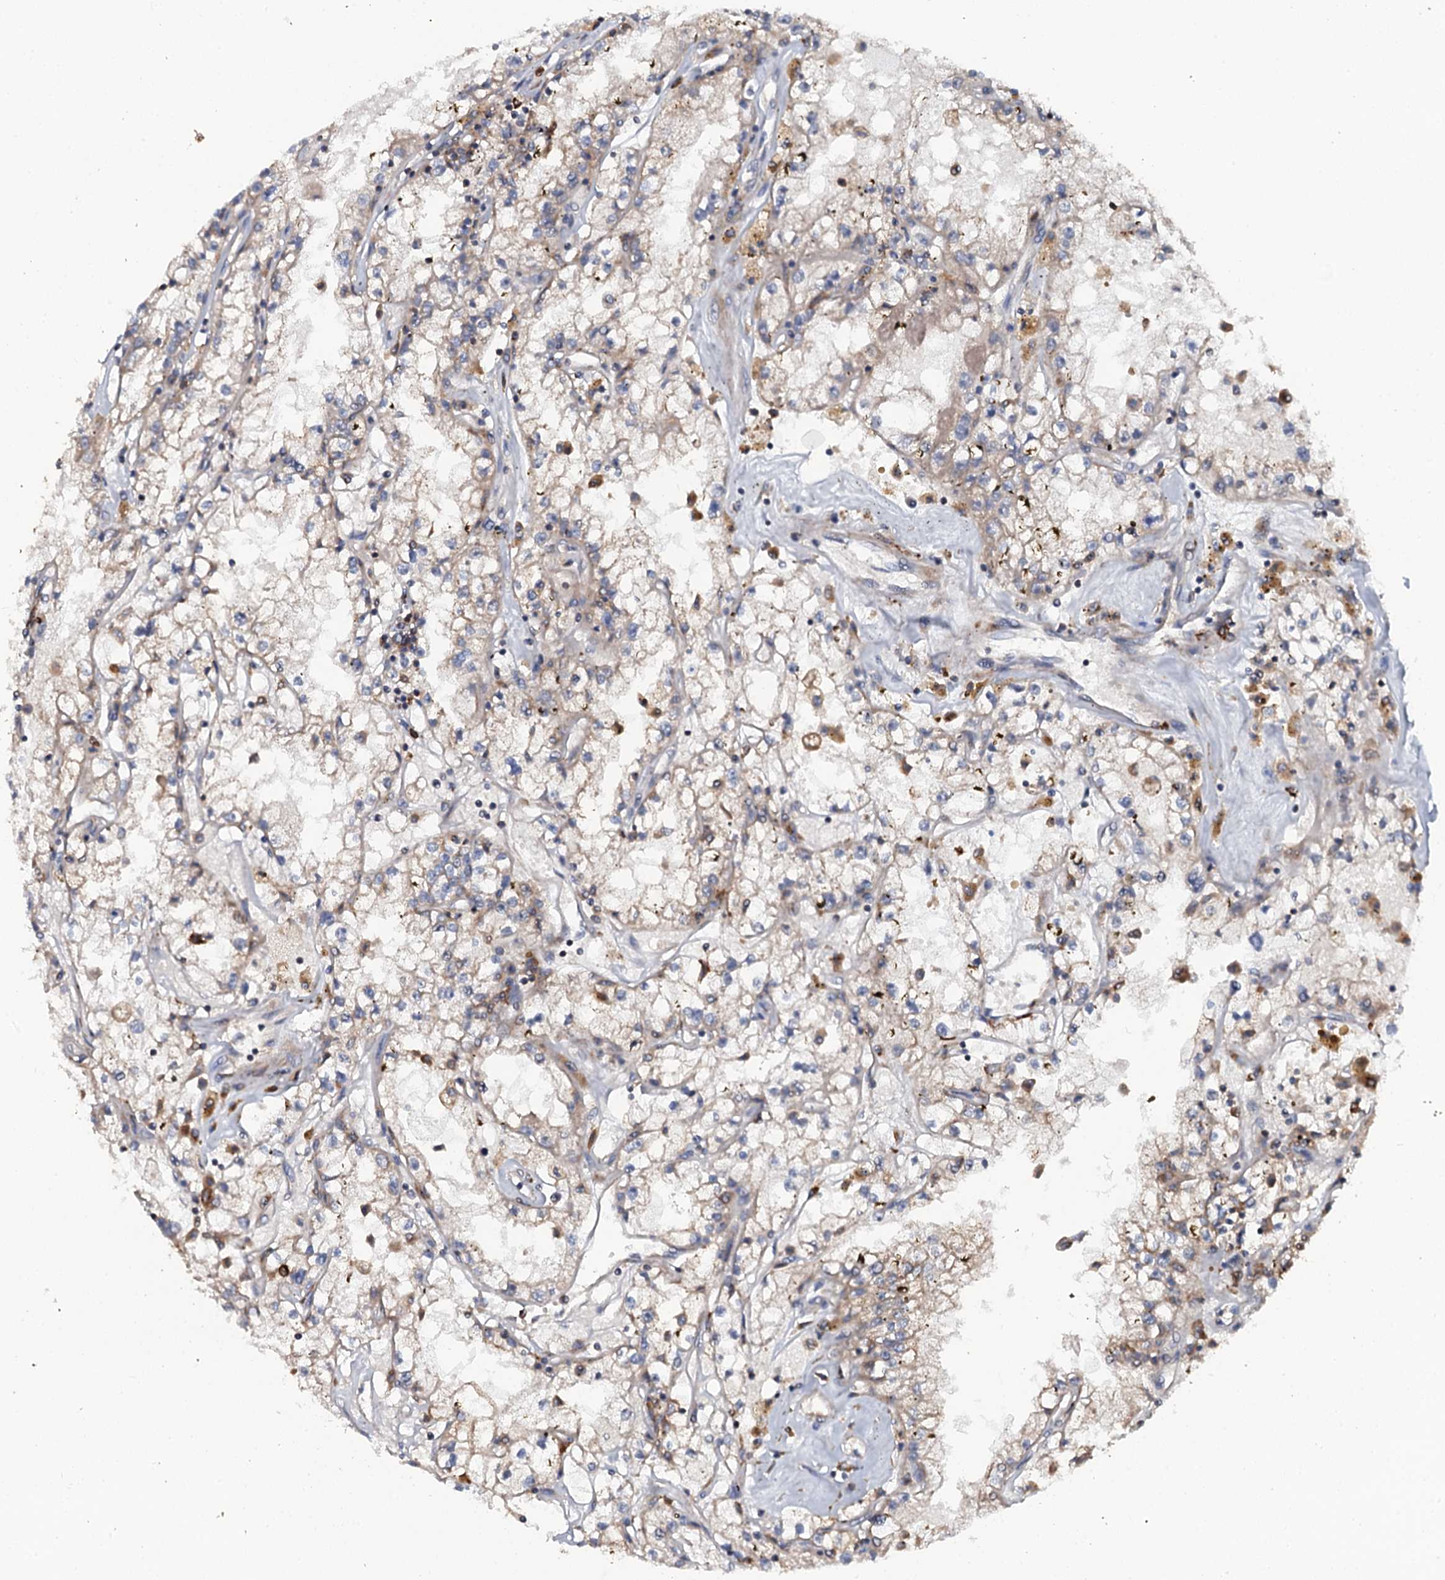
{"staining": {"intensity": "weak", "quantity": "25%-75%", "location": "cytoplasmic/membranous"}, "tissue": "renal cancer", "cell_type": "Tumor cells", "image_type": "cancer", "snomed": [{"axis": "morphology", "description": "Adenocarcinoma, NOS"}, {"axis": "topography", "description": "Kidney"}], "caption": "Immunohistochemistry staining of adenocarcinoma (renal), which demonstrates low levels of weak cytoplasmic/membranous positivity in approximately 25%-75% of tumor cells indicating weak cytoplasmic/membranous protein expression. The staining was performed using DAB (3,3'-diaminobenzidine) (brown) for protein detection and nuclei were counterstained in hematoxylin (blue).", "gene": "VAMP8", "patient": {"sex": "male", "age": 56}}